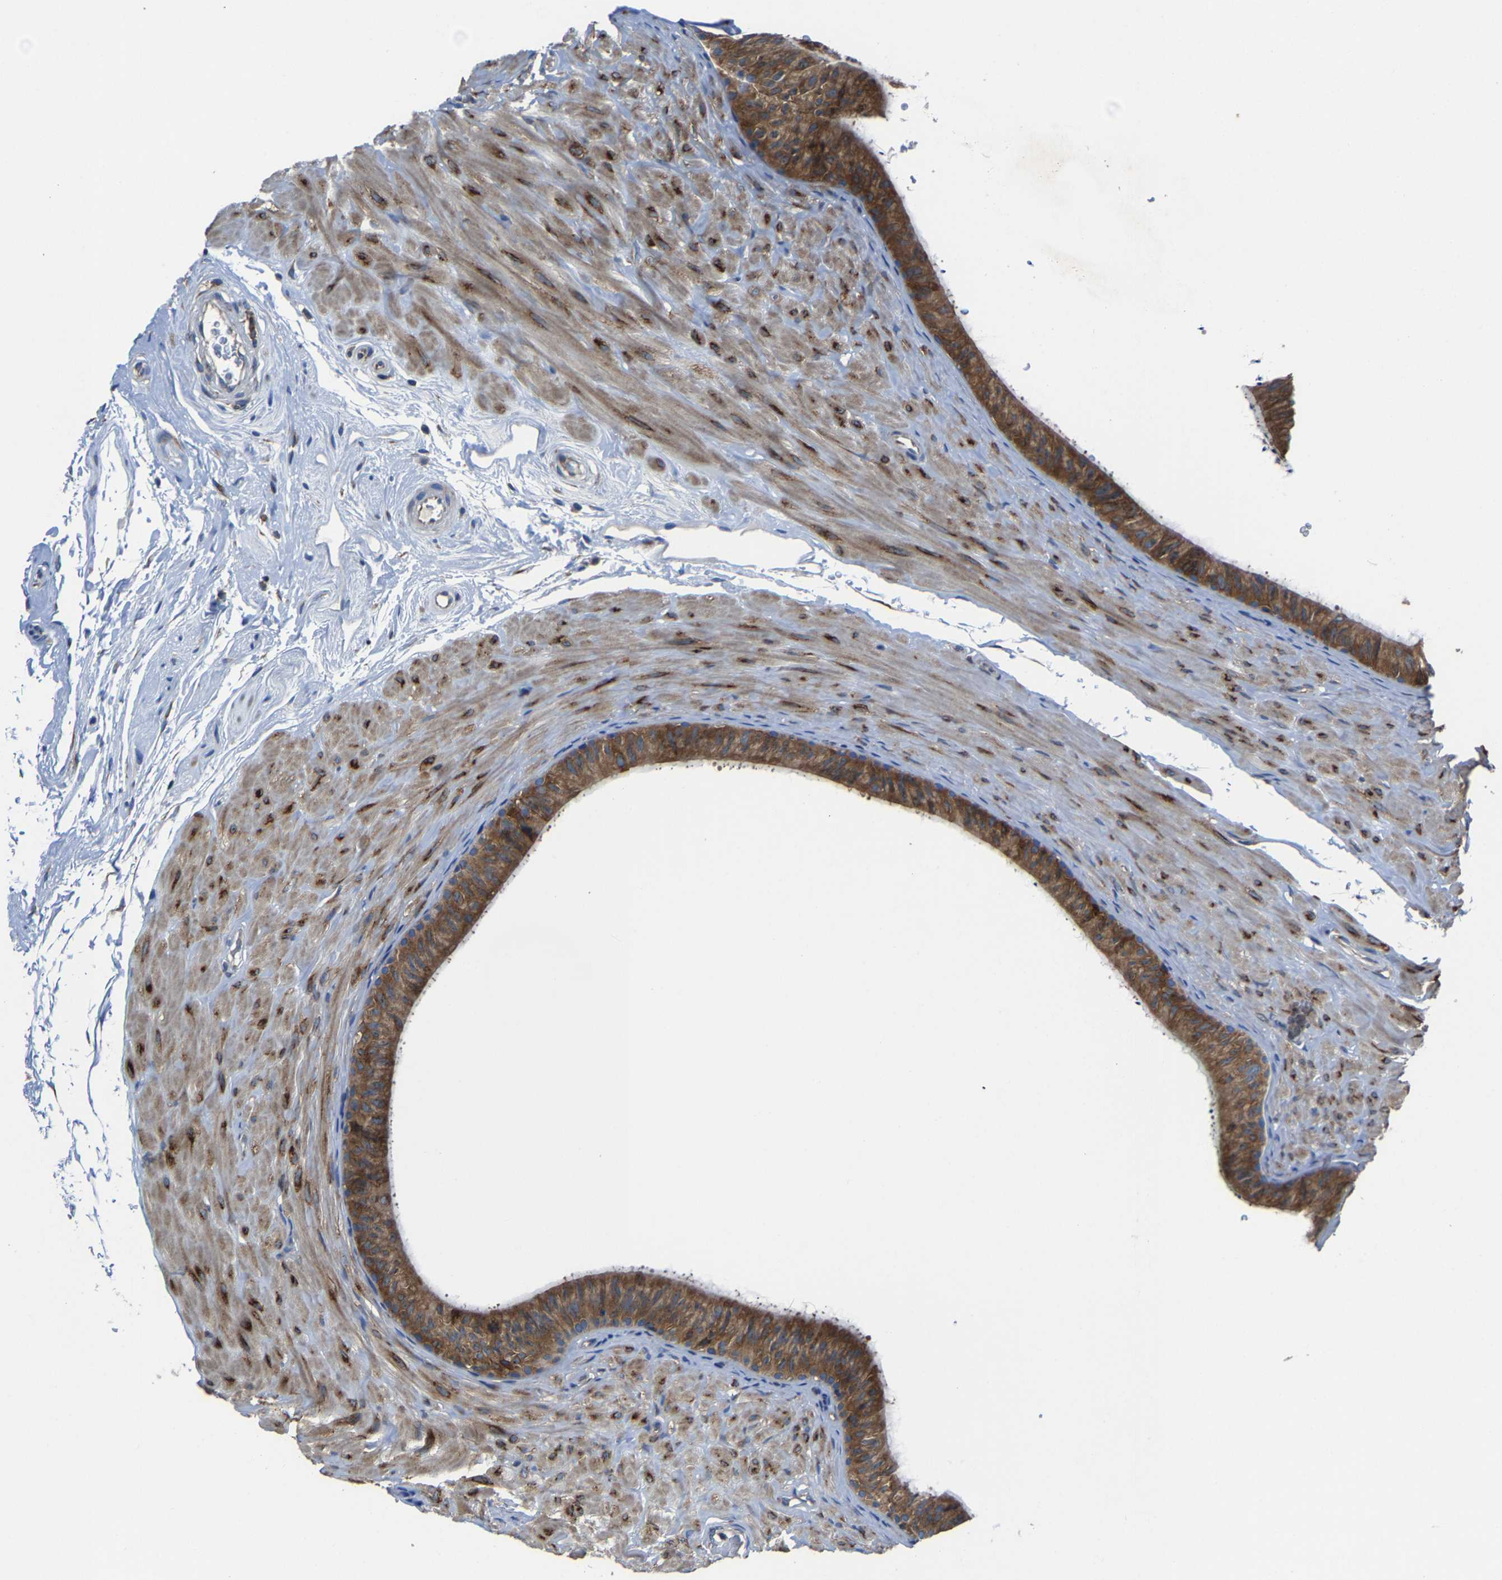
{"staining": {"intensity": "moderate", "quantity": ">75%", "location": "cytoplasmic/membranous"}, "tissue": "epididymis", "cell_type": "Glandular cells", "image_type": "normal", "snomed": [{"axis": "morphology", "description": "Normal tissue, NOS"}, {"axis": "topography", "description": "Epididymis"}], "caption": "Brown immunohistochemical staining in unremarkable epididymis reveals moderate cytoplasmic/membranous staining in approximately >75% of glandular cells.", "gene": "G3BP2", "patient": {"sex": "male", "age": 34}}